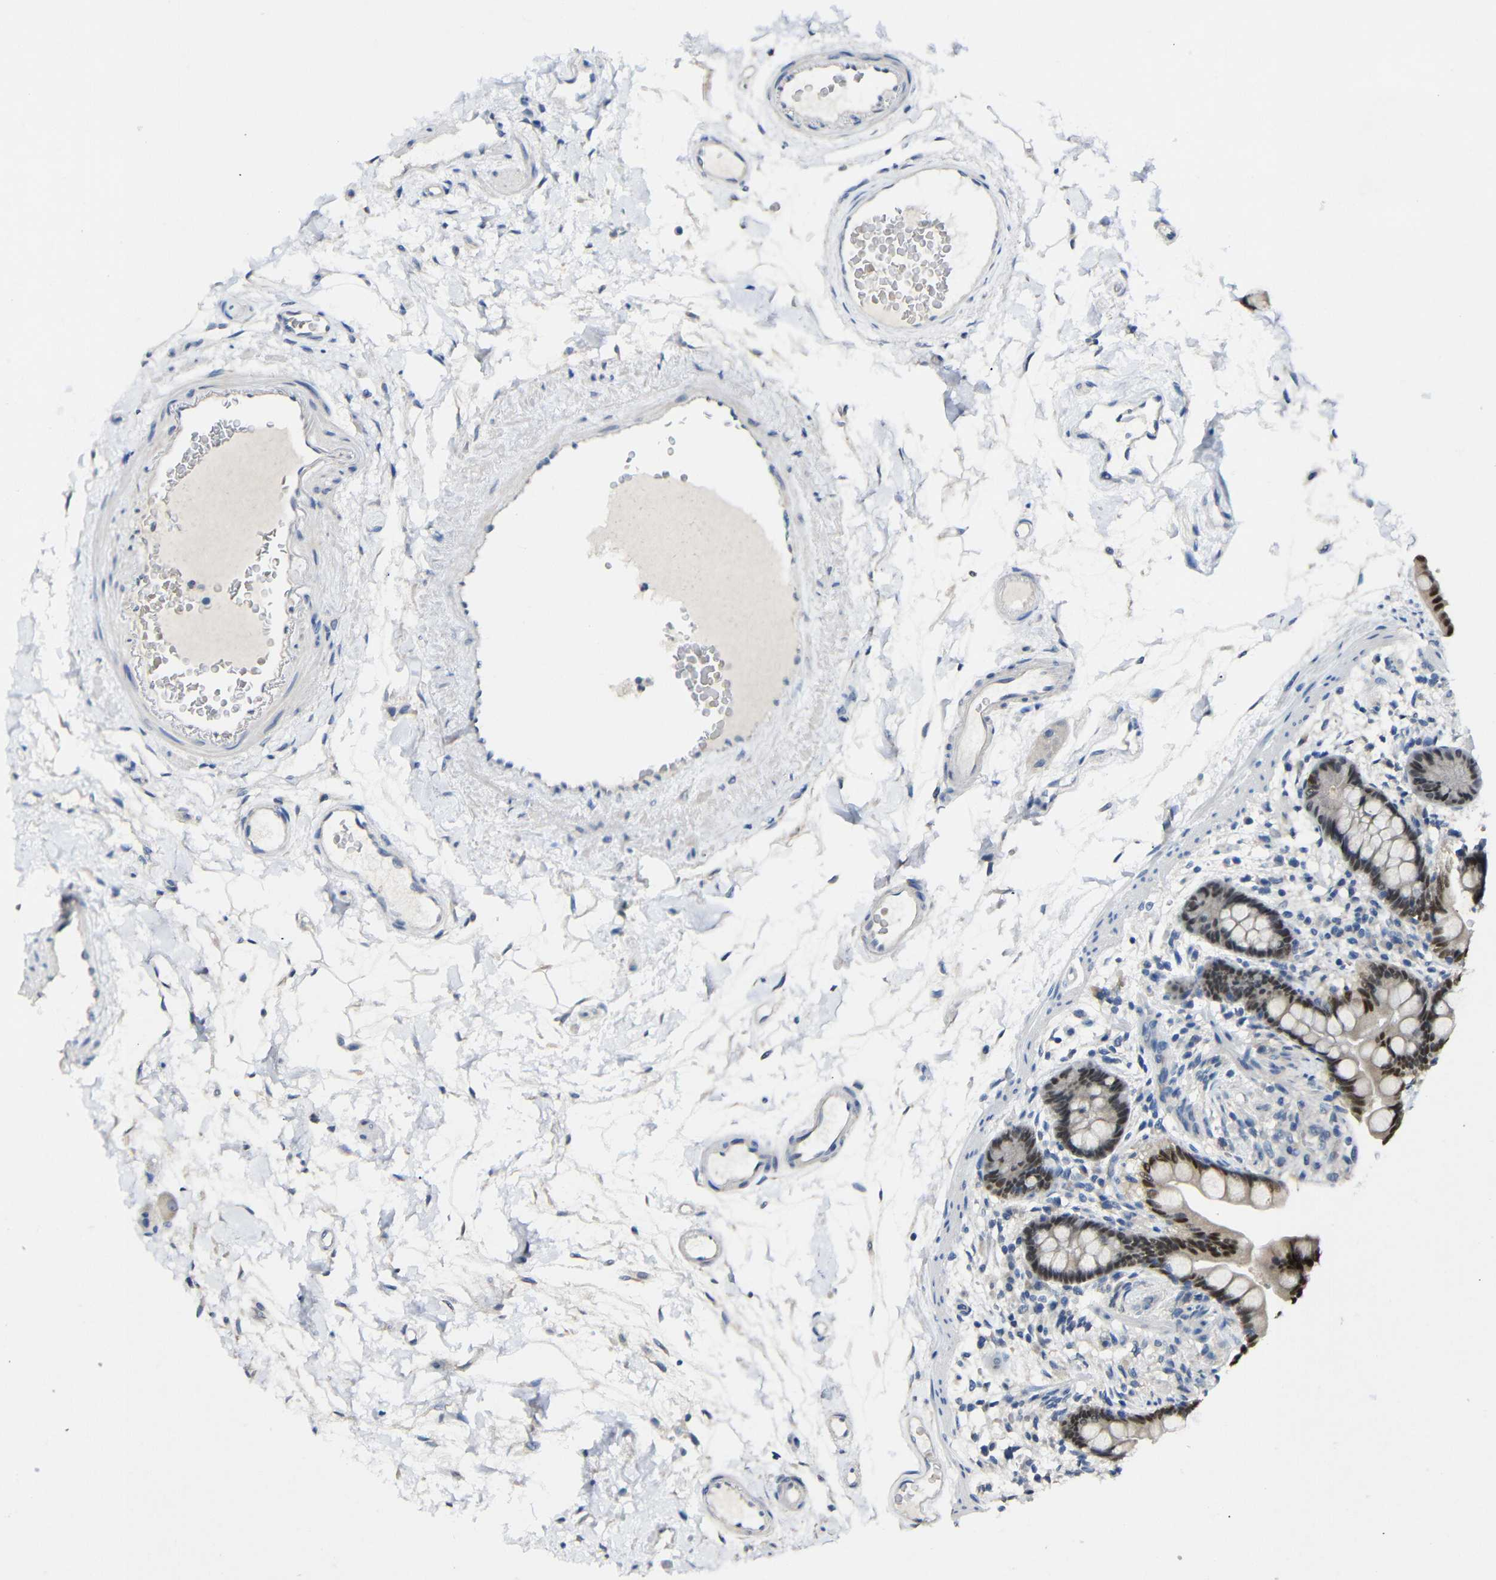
{"staining": {"intensity": "negative", "quantity": "none", "location": "none"}, "tissue": "colon", "cell_type": "Endothelial cells", "image_type": "normal", "snomed": [{"axis": "morphology", "description": "Normal tissue, NOS"}, {"axis": "topography", "description": "Colon"}], "caption": "High magnification brightfield microscopy of normal colon stained with DAB (3,3'-diaminobenzidine) (brown) and counterstained with hematoxylin (blue): endothelial cells show no significant staining. Nuclei are stained in blue.", "gene": "HNF1A", "patient": {"sex": "male", "age": 73}}